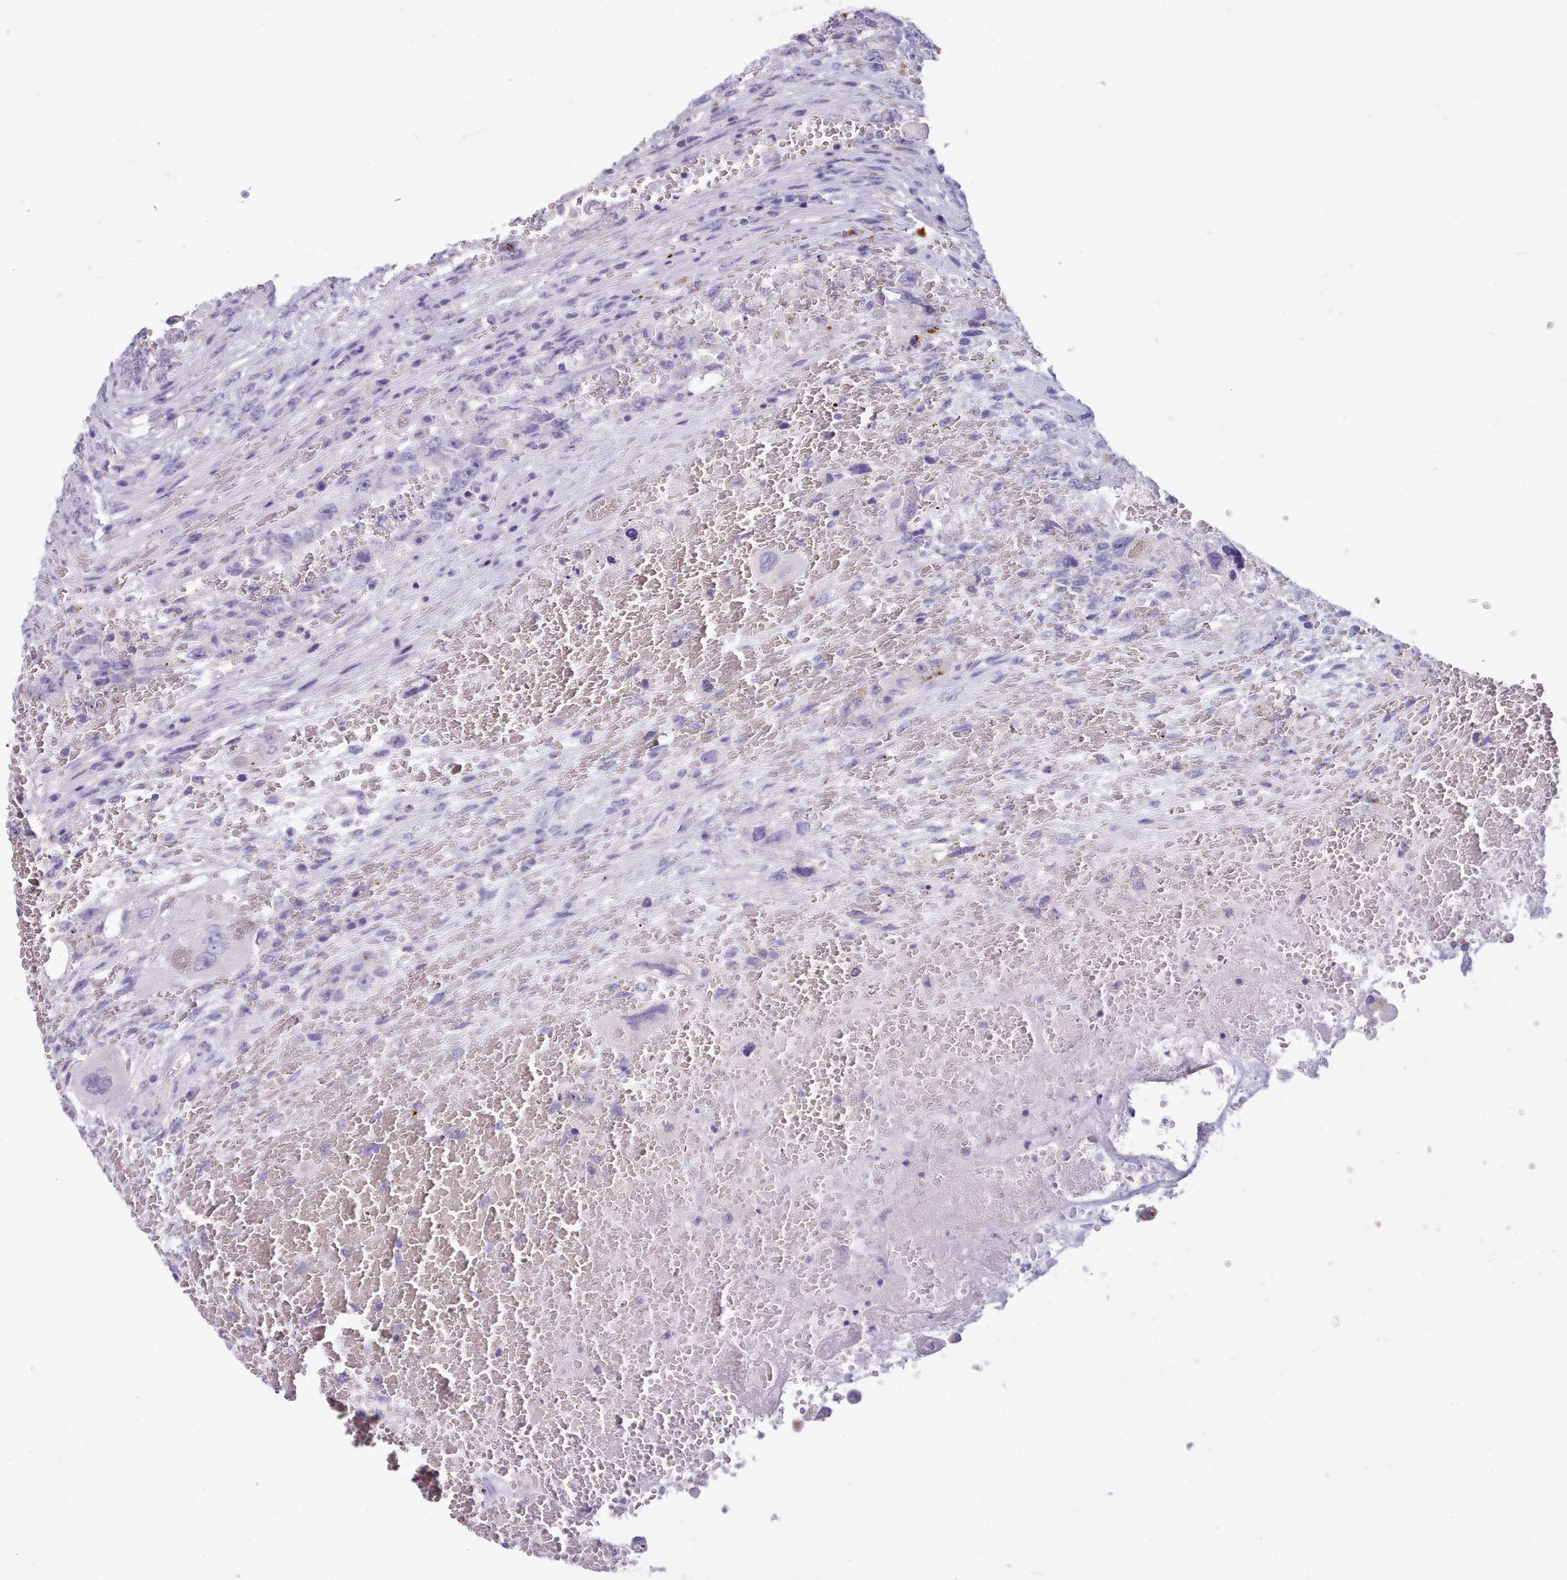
{"staining": {"intensity": "negative", "quantity": "none", "location": "none"}, "tissue": "testis cancer", "cell_type": "Tumor cells", "image_type": "cancer", "snomed": [{"axis": "morphology", "description": "Carcinoma, Embryonal, NOS"}, {"axis": "topography", "description": "Testis"}], "caption": "Photomicrograph shows no significant protein expression in tumor cells of testis cancer.", "gene": "GAA", "patient": {"sex": "male", "age": 26}}